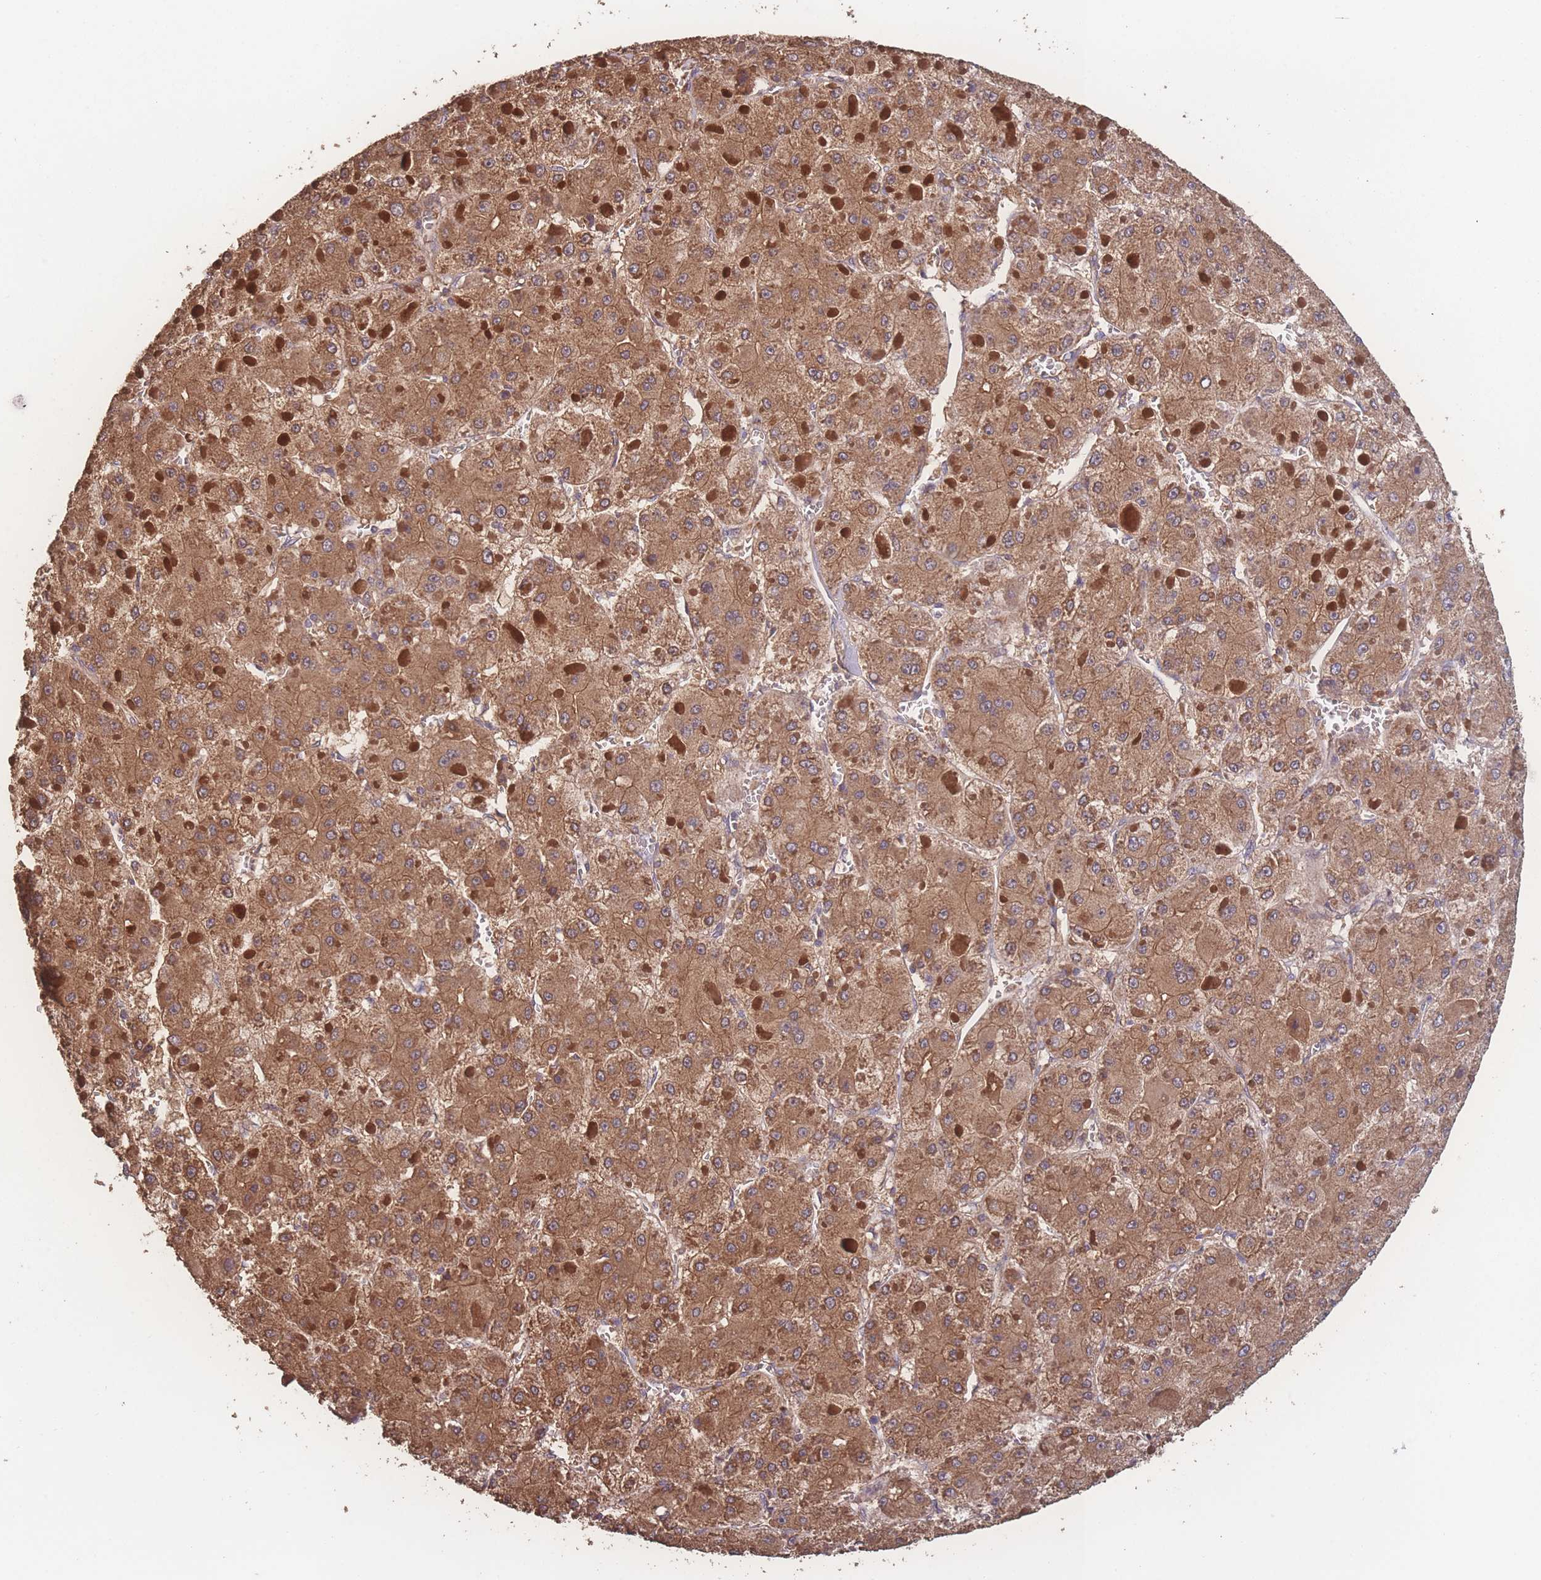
{"staining": {"intensity": "moderate", "quantity": ">75%", "location": "cytoplasmic/membranous"}, "tissue": "liver cancer", "cell_type": "Tumor cells", "image_type": "cancer", "snomed": [{"axis": "morphology", "description": "Carcinoma, Hepatocellular, NOS"}, {"axis": "topography", "description": "Liver"}], "caption": "The photomicrograph reveals a brown stain indicating the presence of a protein in the cytoplasmic/membranous of tumor cells in liver hepatocellular carcinoma.", "gene": "ATXN10", "patient": {"sex": "female", "age": 73}}